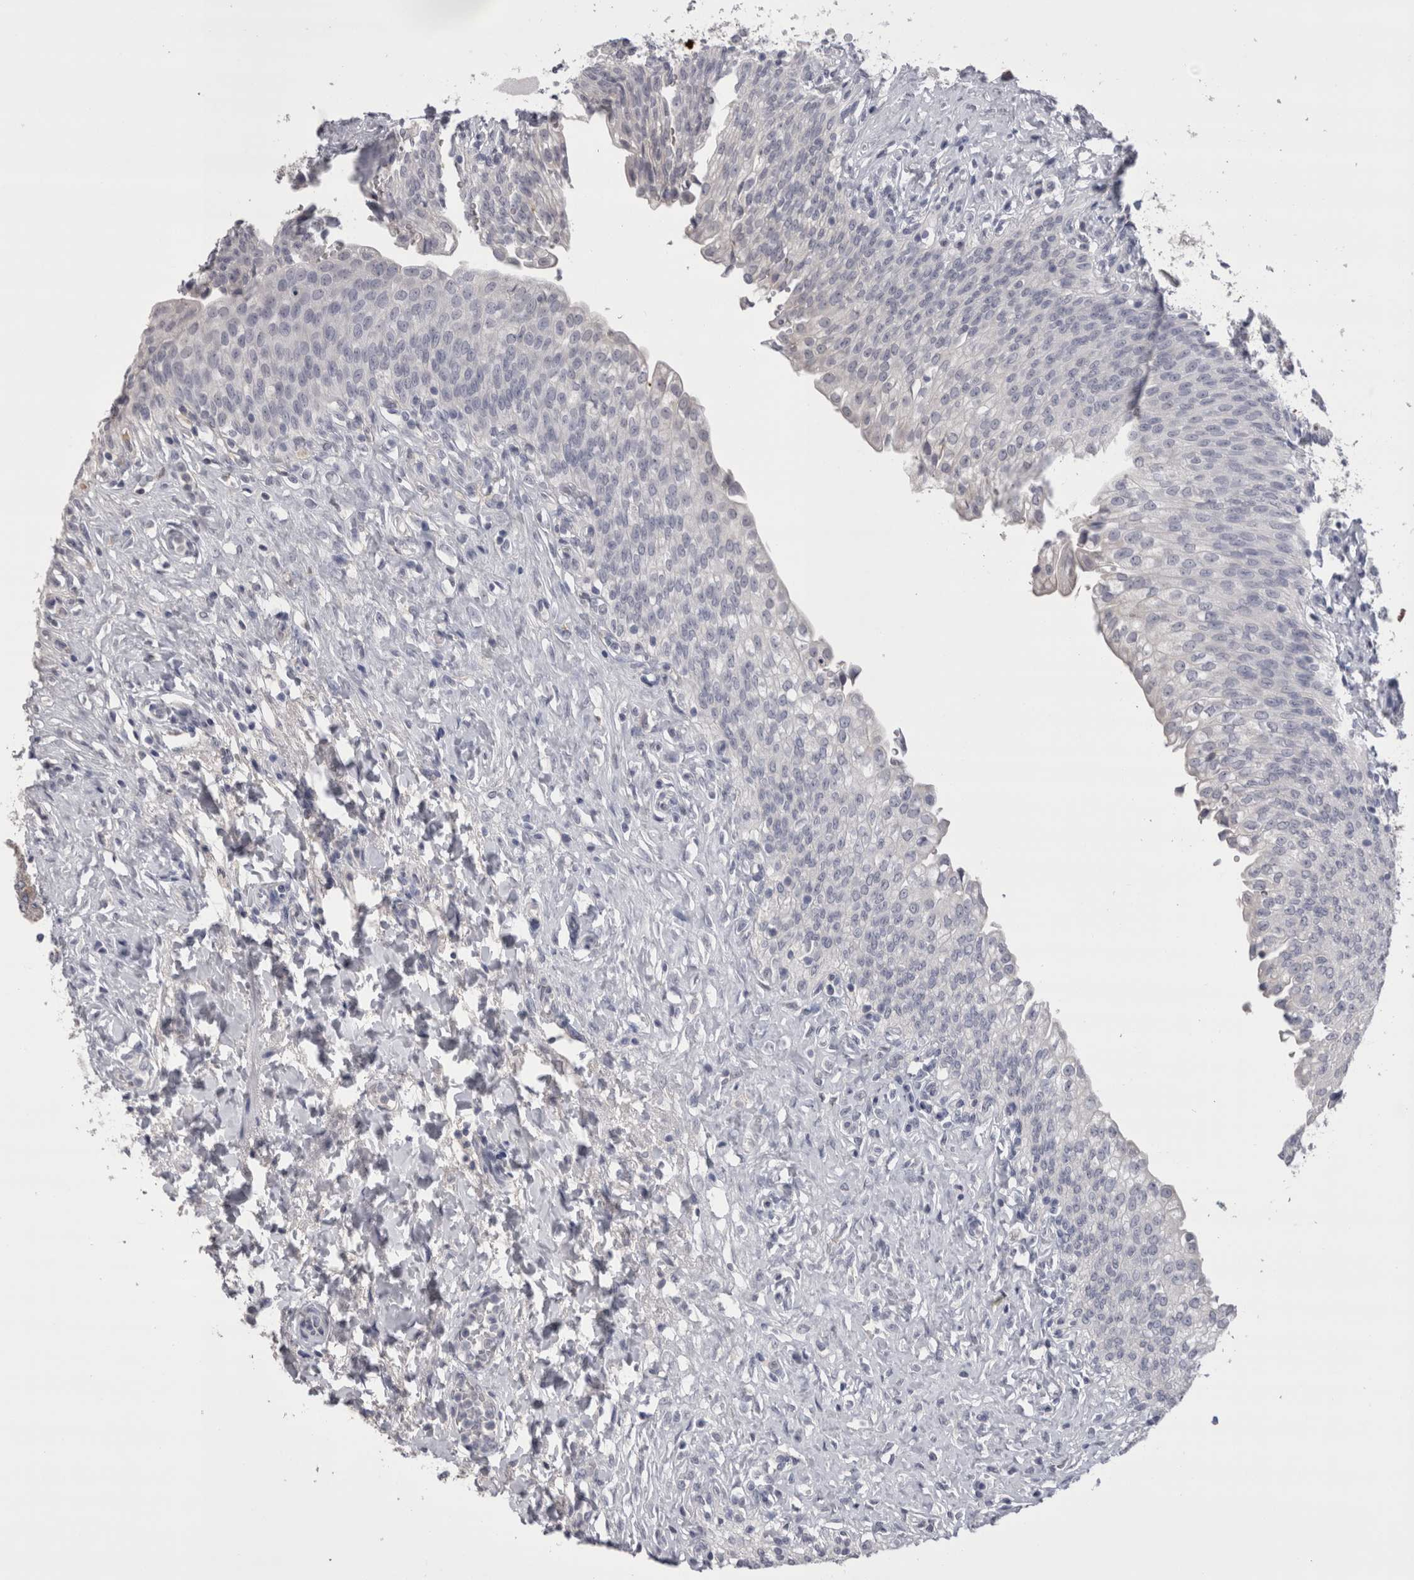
{"staining": {"intensity": "negative", "quantity": "none", "location": "none"}, "tissue": "urinary bladder", "cell_type": "Urothelial cells", "image_type": "normal", "snomed": [{"axis": "morphology", "description": "Urothelial carcinoma, High grade"}, {"axis": "topography", "description": "Urinary bladder"}], "caption": "An immunohistochemistry histopathology image of normal urinary bladder is shown. There is no staining in urothelial cells of urinary bladder. The staining is performed using DAB brown chromogen with nuclei counter-stained in using hematoxylin.", "gene": "CDHR5", "patient": {"sex": "male", "age": 46}}